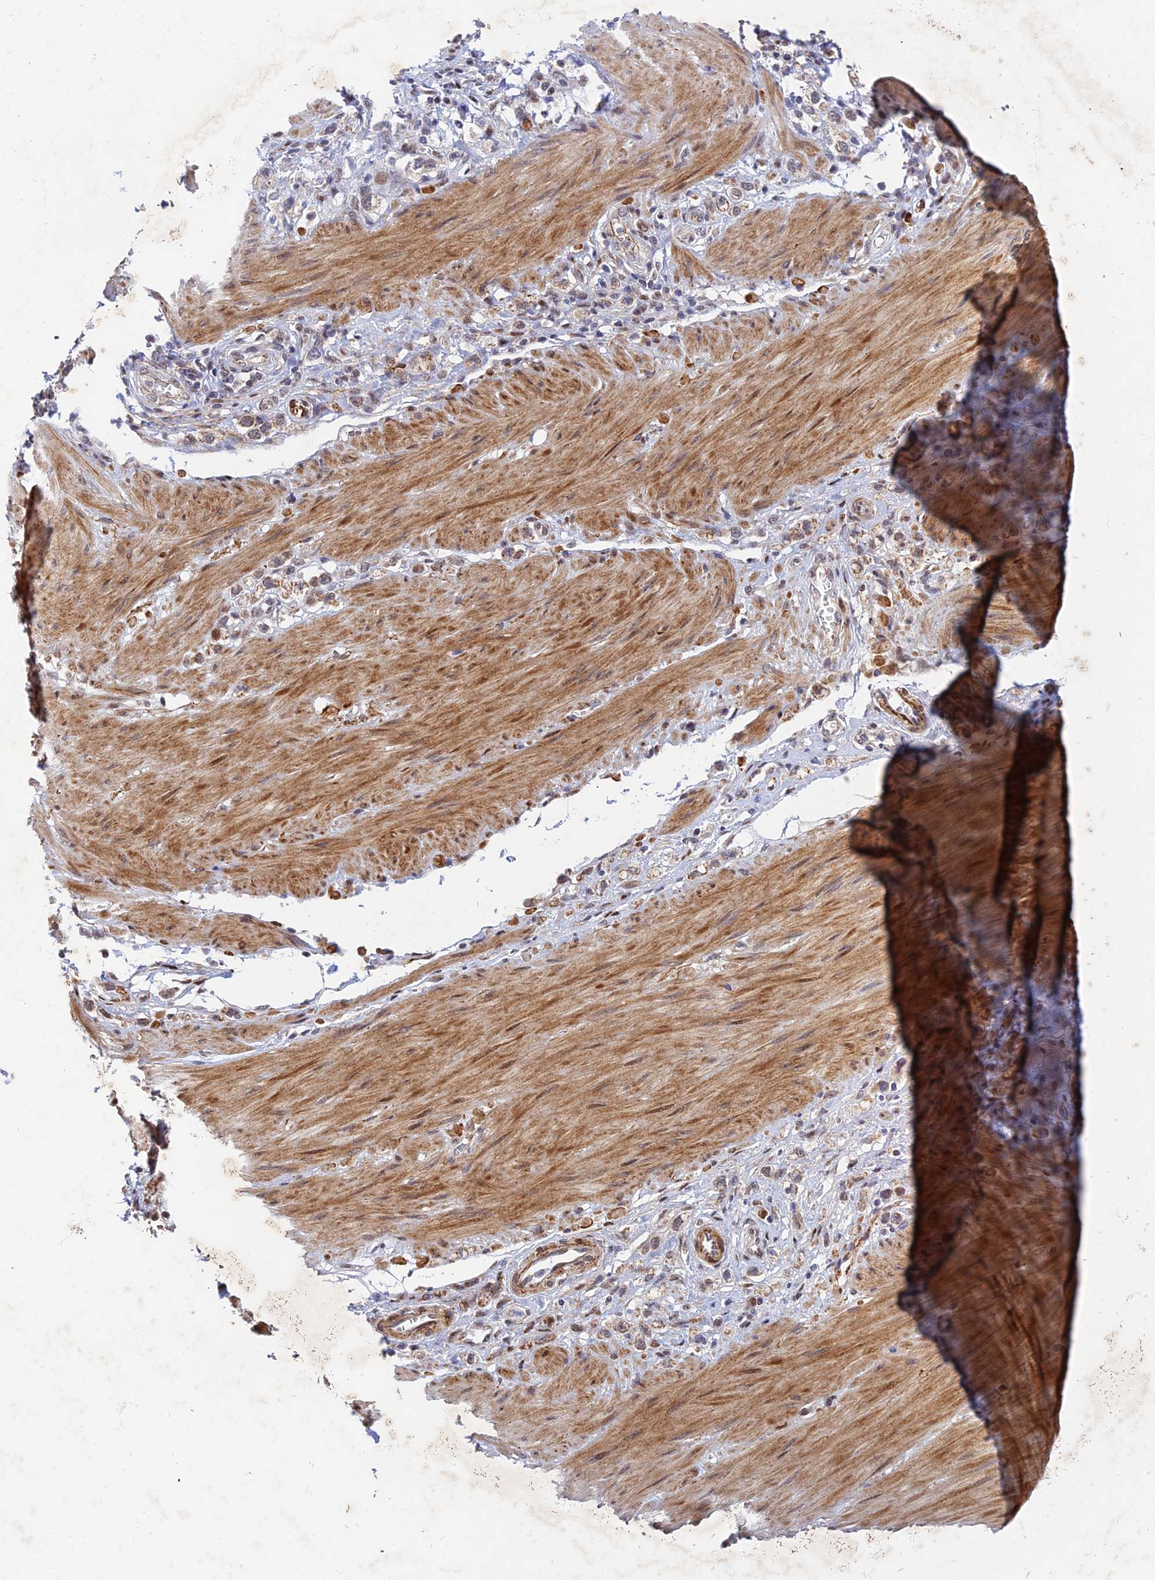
{"staining": {"intensity": "weak", "quantity": "25%-75%", "location": "cytoplasmic/membranous,nuclear"}, "tissue": "stomach cancer", "cell_type": "Tumor cells", "image_type": "cancer", "snomed": [{"axis": "morphology", "description": "Adenocarcinoma, NOS"}, {"axis": "topography", "description": "Stomach"}], "caption": "Protein staining exhibits weak cytoplasmic/membranous and nuclear positivity in about 25%-75% of tumor cells in stomach cancer (adenocarcinoma).", "gene": "WDR55", "patient": {"sex": "female", "age": 65}}